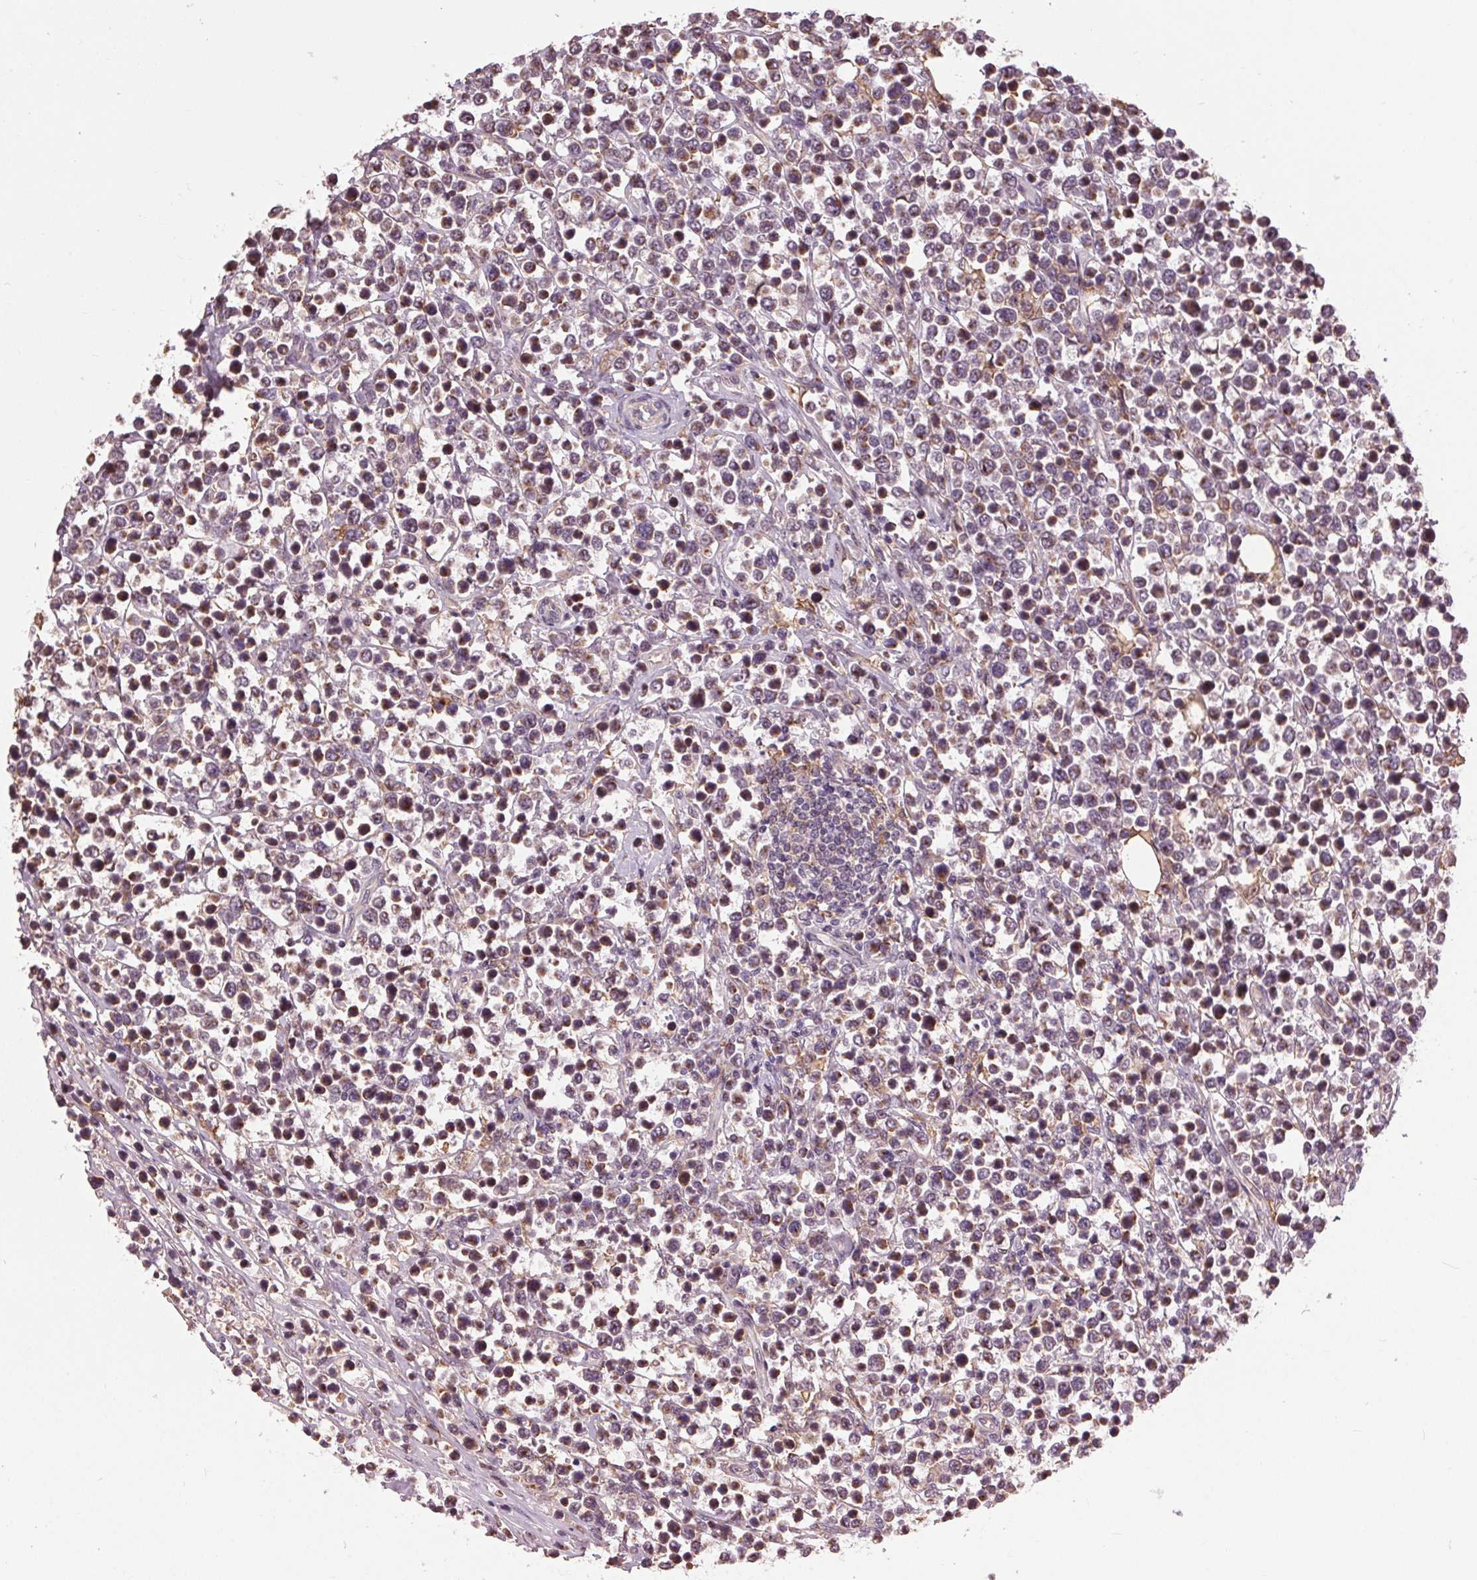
{"staining": {"intensity": "moderate", "quantity": "25%-75%", "location": "cytoplasmic/membranous"}, "tissue": "lymphoma", "cell_type": "Tumor cells", "image_type": "cancer", "snomed": [{"axis": "morphology", "description": "Malignant lymphoma, non-Hodgkin's type, High grade"}, {"axis": "topography", "description": "Soft tissue"}], "caption": "Malignant lymphoma, non-Hodgkin's type (high-grade) stained with immunohistochemistry (IHC) reveals moderate cytoplasmic/membranous expression in about 25%-75% of tumor cells. Ihc stains the protein in brown and the nuclei are stained blue.", "gene": "BSDC1", "patient": {"sex": "female", "age": 56}}